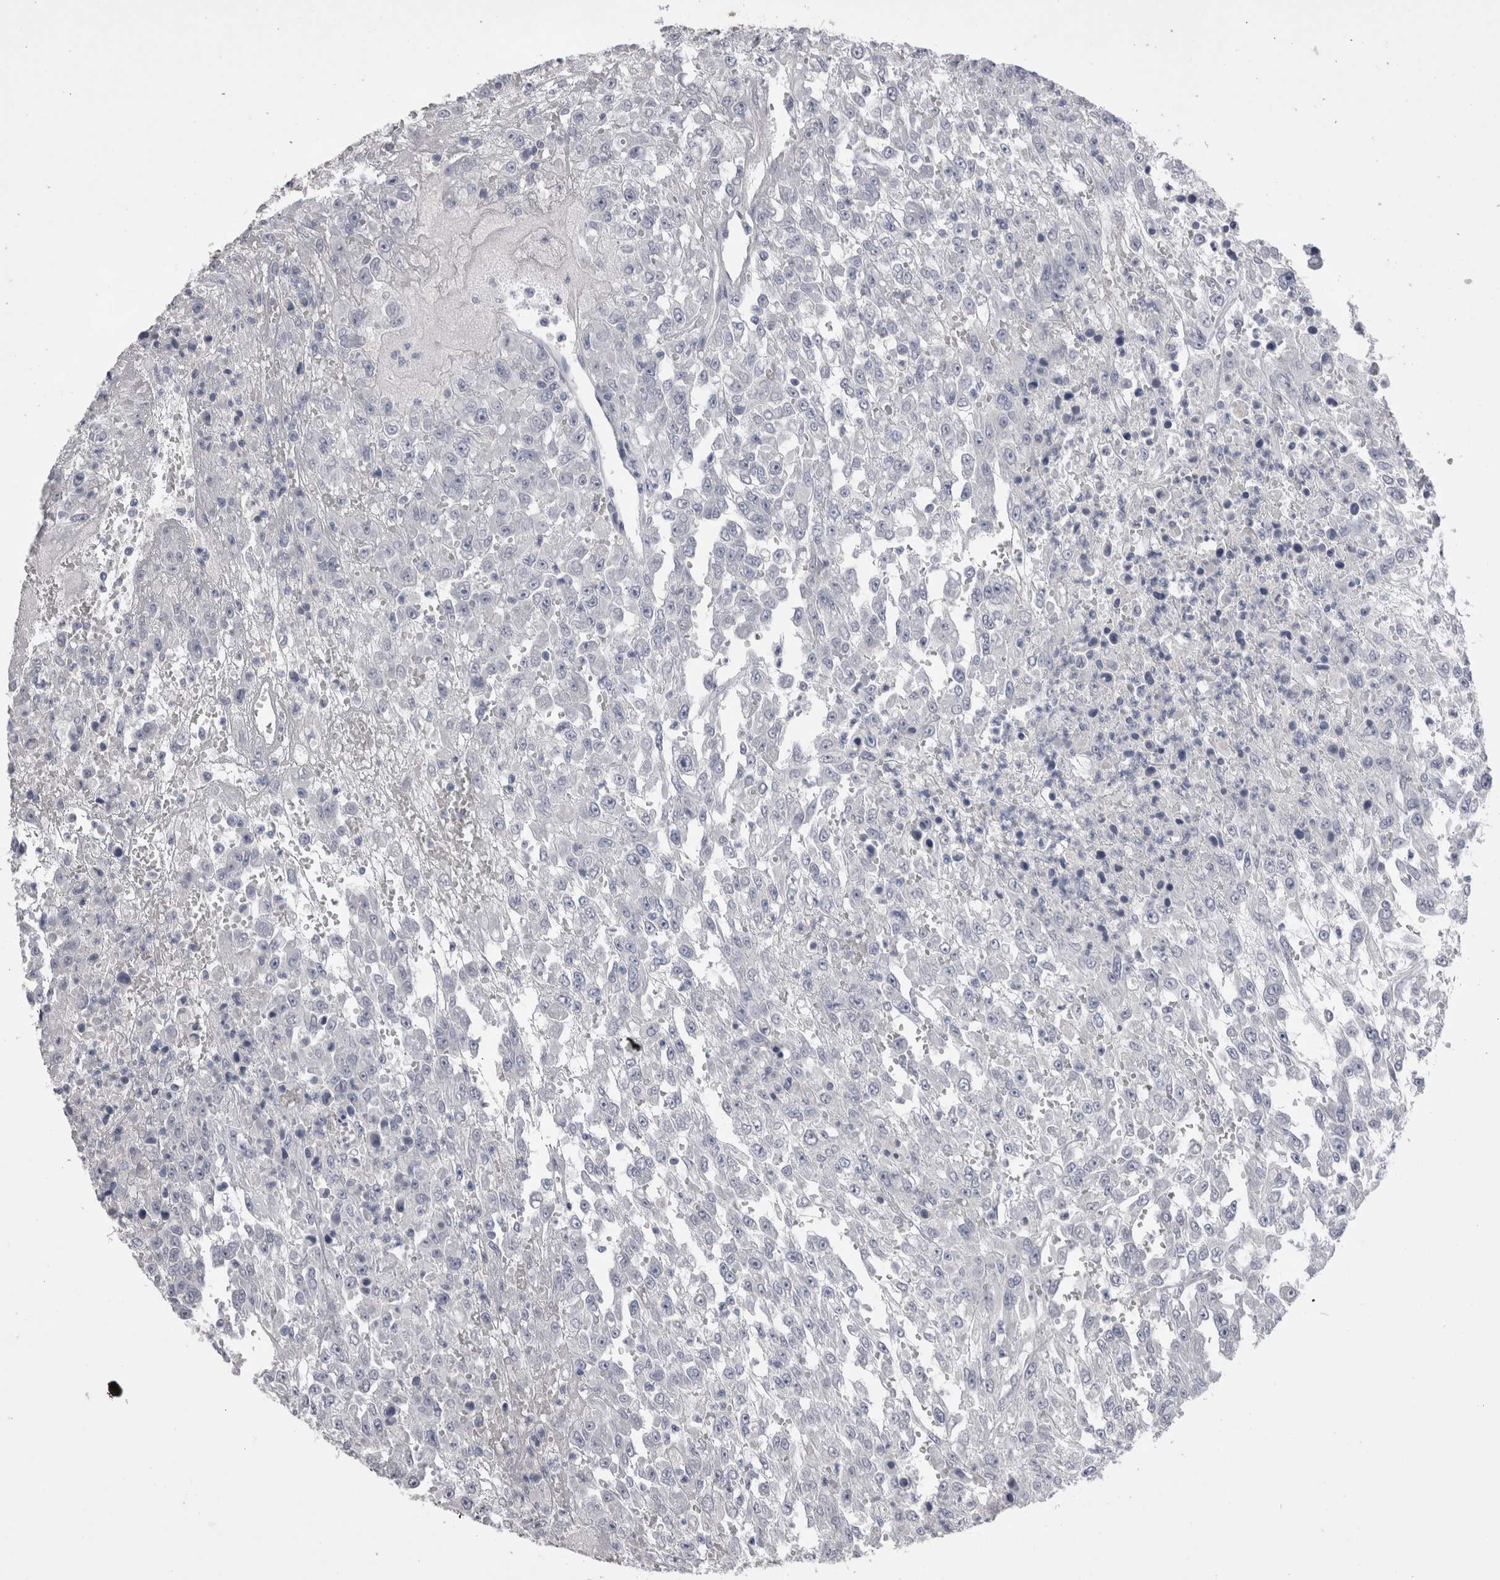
{"staining": {"intensity": "negative", "quantity": "none", "location": "none"}, "tissue": "urothelial cancer", "cell_type": "Tumor cells", "image_type": "cancer", "snomed": [{"axis": "morphology", "description": "Urothelial carcinoma, High grade"}, {"axis": "topography", "description": "Urinary bladder"}], "caption": "Immunohistochemistry (IHC) histopathology image of urothelial cancer stained for a protein (brown), which demonstrates no positivity in tumor cells.", "gene": "CDHR5", "patient": {"sex": "male", "age": 46}}